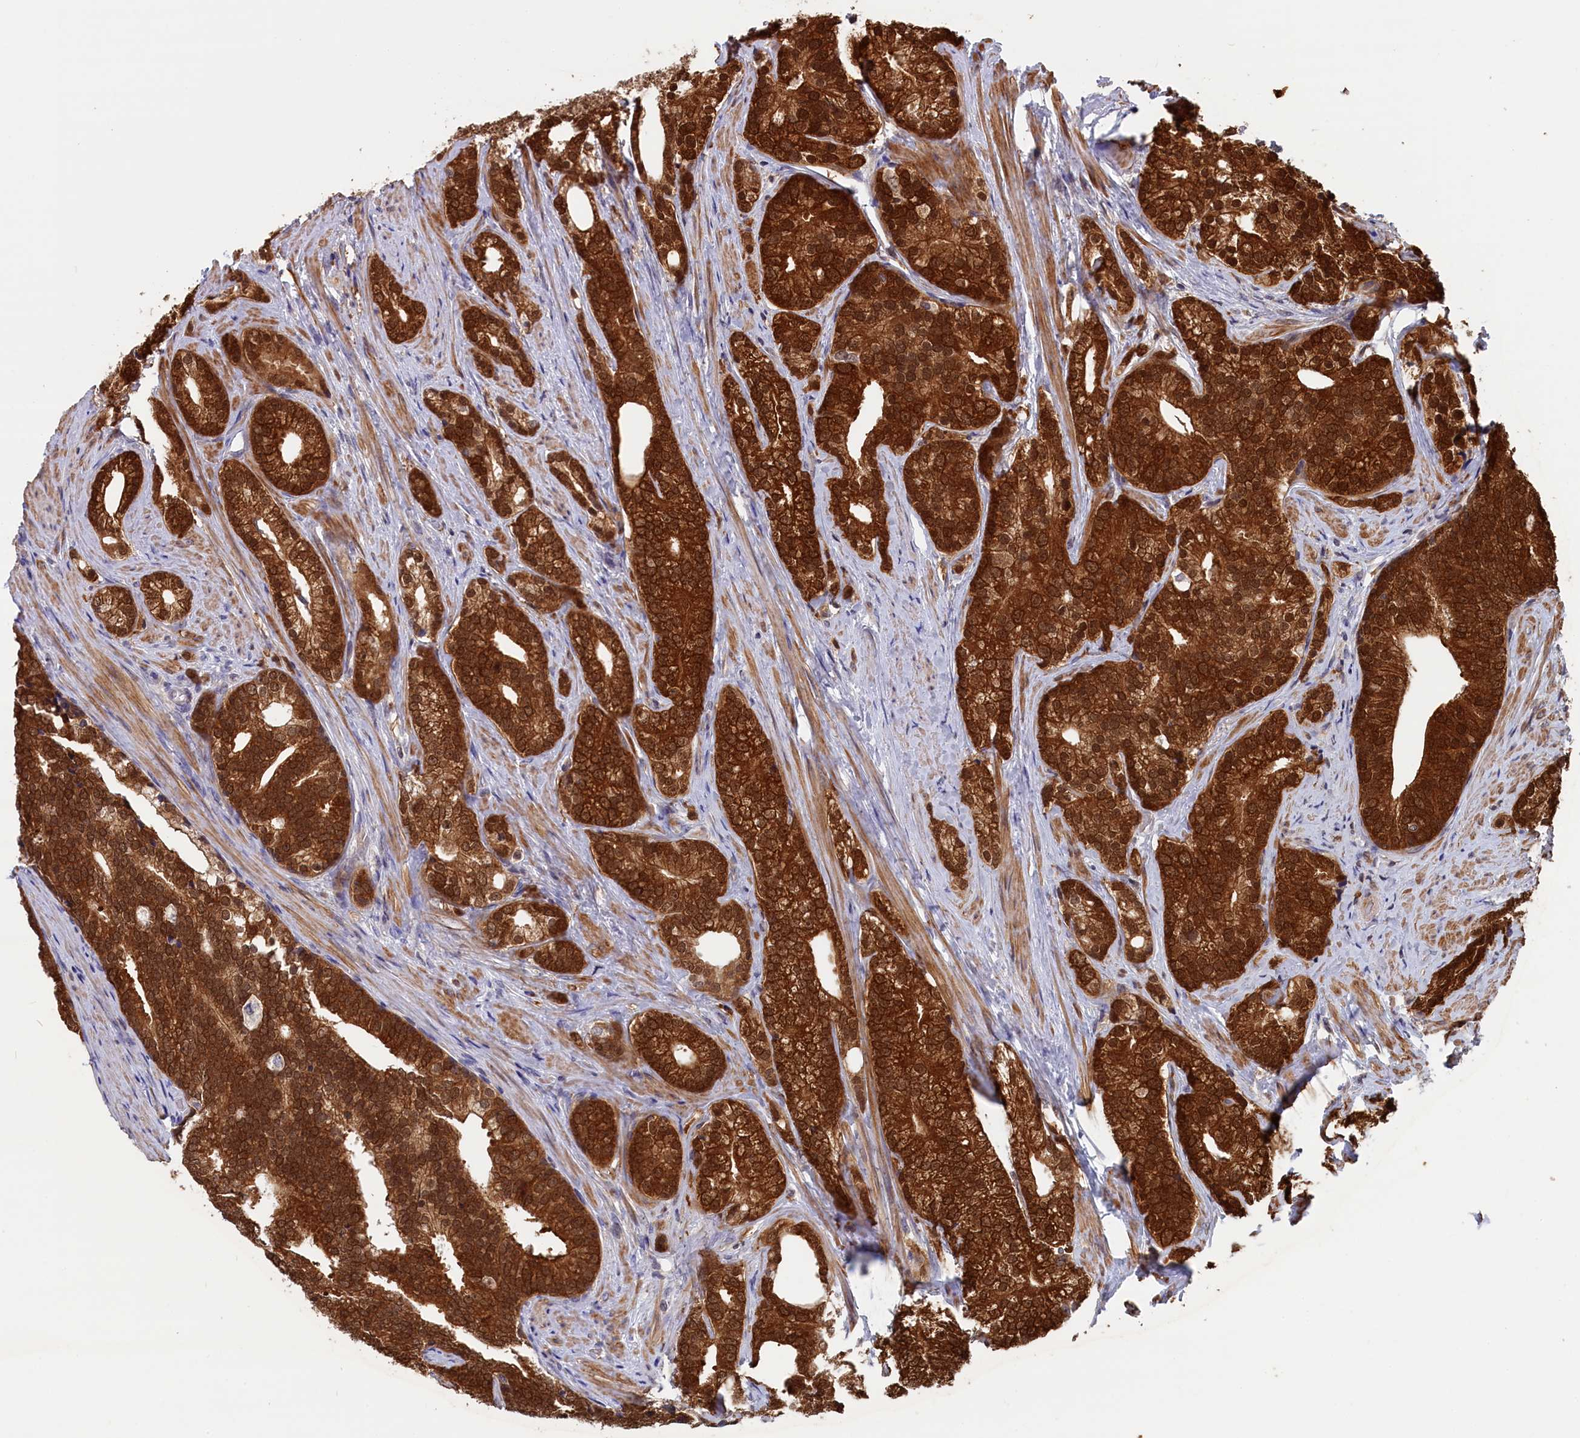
{"staining": {"intensity": "strong", "quantity": ">75%", "location": "cytoplasmic/membranous,nuclear"}, "tissue": "prostate cancer", "cell_type": "Tumor cells", "image_type": "cancer", "snomed": [{"axis": "morphology", "description": "Adenocarcinoma, Low grade"}, {"axis": "topography", "description": "Prostate"}], "caption": "Tumor cells exhibit strong cytoplasmic/membranous and nuclear positivity in approximately >75% of cells in prostate cancer. Nuclei are stained in blue.", "gene": "JPT2", "patient": {"sex": "male", "age": 71}}